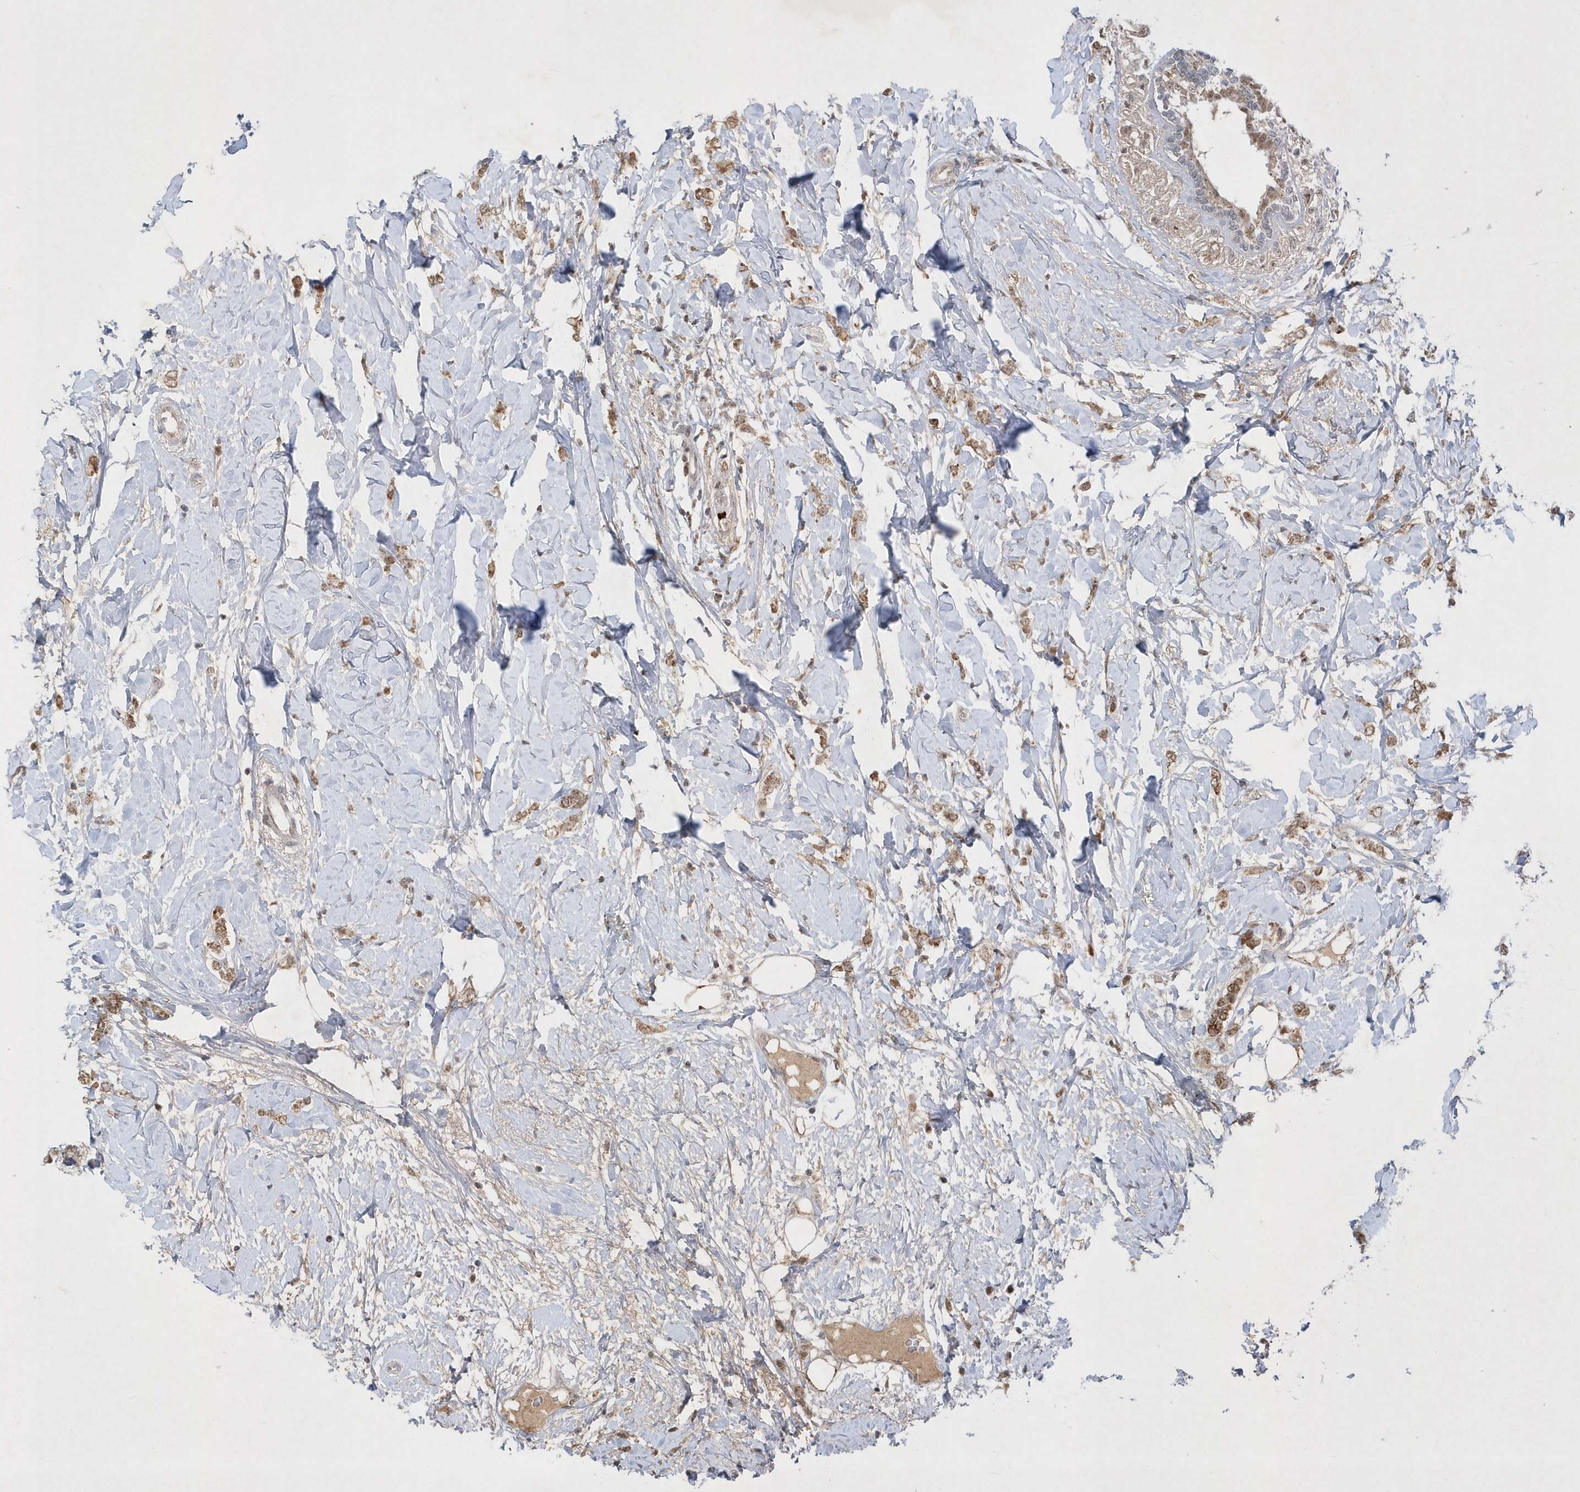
{"staining": {"intensity": "moderate", "quantity": ">75%", "location": "cytoplasmic/membranous,nuclear"}, "tissue": "breast cancer", "cell_type": "Tumor cells", "image_type": "cancer", "snomed": [{"axis": "morphology", "description": "Normal tissue, NOS"}, {"axis": "morphology", "description": "Lobular carcinoma"}, {"axis": "topography", "description": "Breast"}], "caption": "Human lobular carcinoma (breast) stained for a protein (brown) displays moderate cytoplasmic/membranous and nuclear positive positivity in about >75% of tumor cells.", "gene": "CPSF3", "patient": {"sex": "female", "age": 47}}